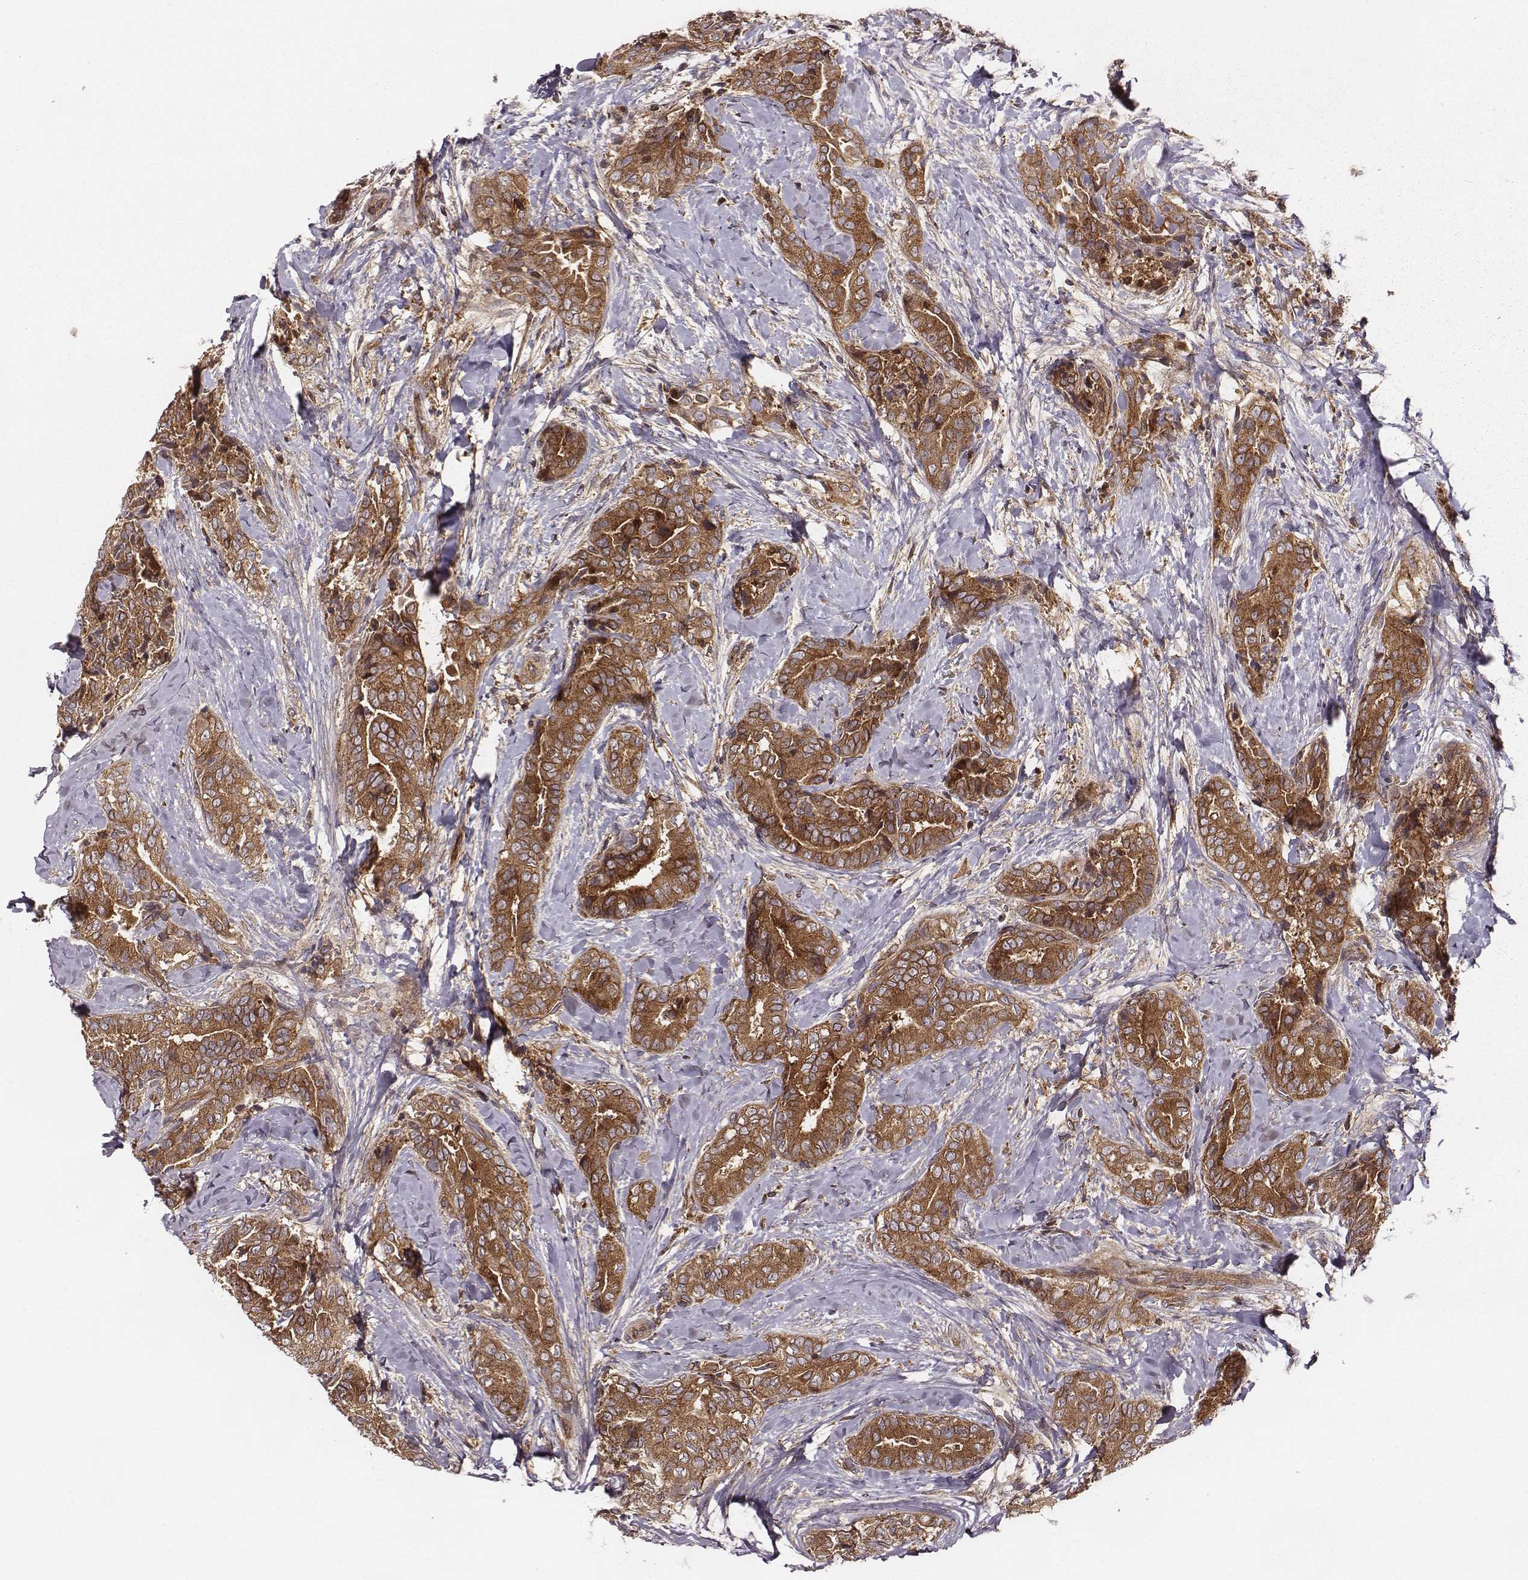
{"staining": {"intensity": "strong", "quantity": ">75%", "location": "cytoplasmic/membranous"}, "tissue": "thyroid cancer", "cell_type": "Tumor cells", "image_type": "cancer", "snomed": [{"axis": "morphology", "description": "Papillary adenocarcinoma, NOS"}, {"axis": "topography", "description": "Thyroid gland"}], "caption": "Immunohistochemistry photomicrograph of thyroid cancer stained for a protein (brown), which displays high levels of strong cytoplasmic/membranous expression in approximately >75% of tumor cells.", "gene": "VPS26A", "patient": {"sex": "male", "age": 61}}